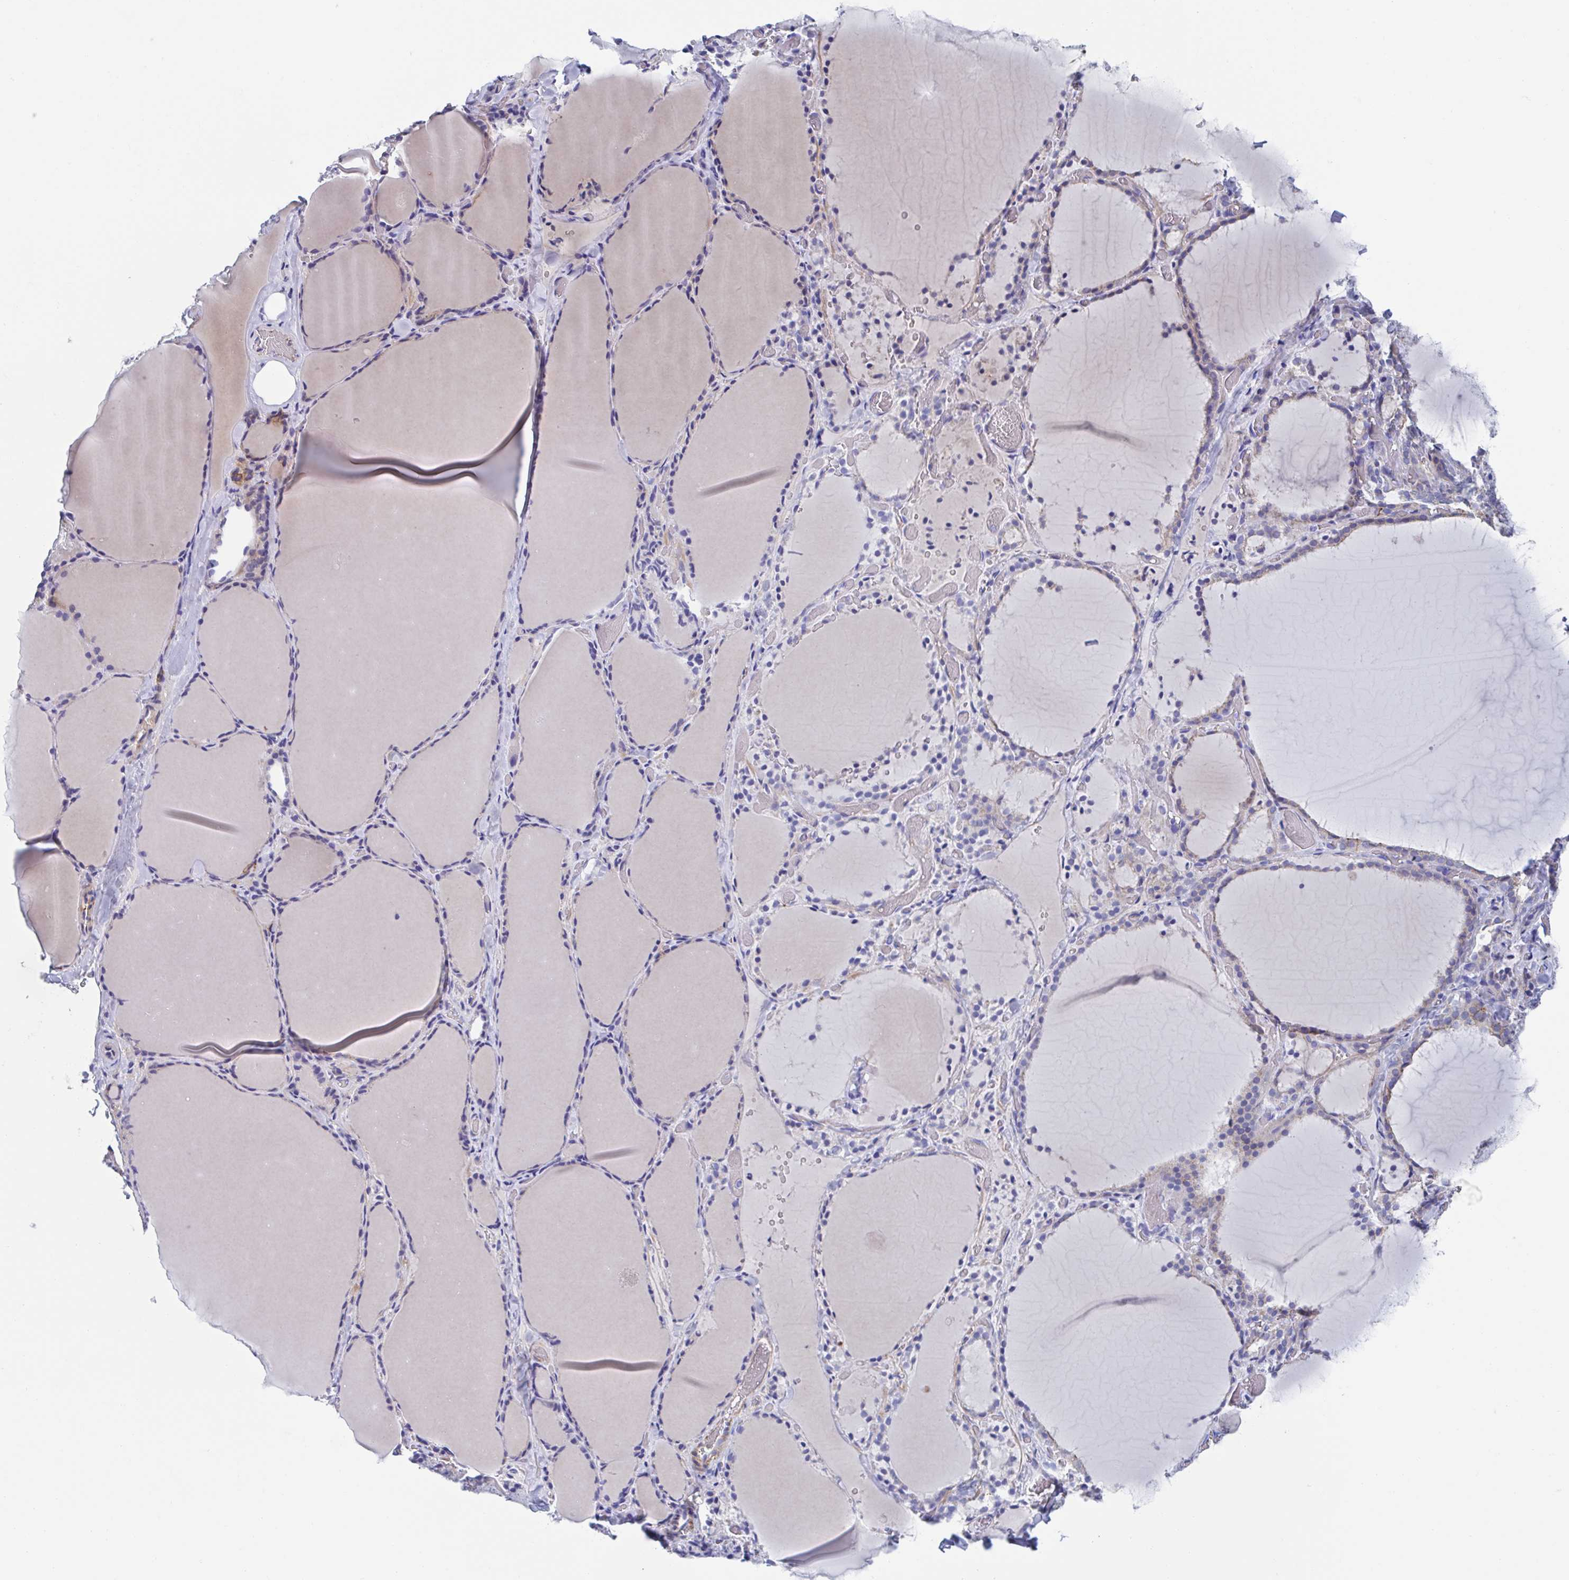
{"staining": {"intensity": "moderate", "quantity": "<25%", "location": "cytoplasmic/membranous"}, "tissue": "thyroid gland", "cell_type": "Glandular cells", "image_type": "normal", "snomed": [{"axis": "morphology", "description": "Normal tissue, NOS"}, {"axis": "topography", "description": "Thyroid gland"}], "caption": "Benign thyroid gland shows moderate cytoplasmic/membranous positivity in approximately <25% of glandular cells, visualized by immunohistochemistry.", "gene": "CDH2", "patient": {"sex": "female", "age": 22}}